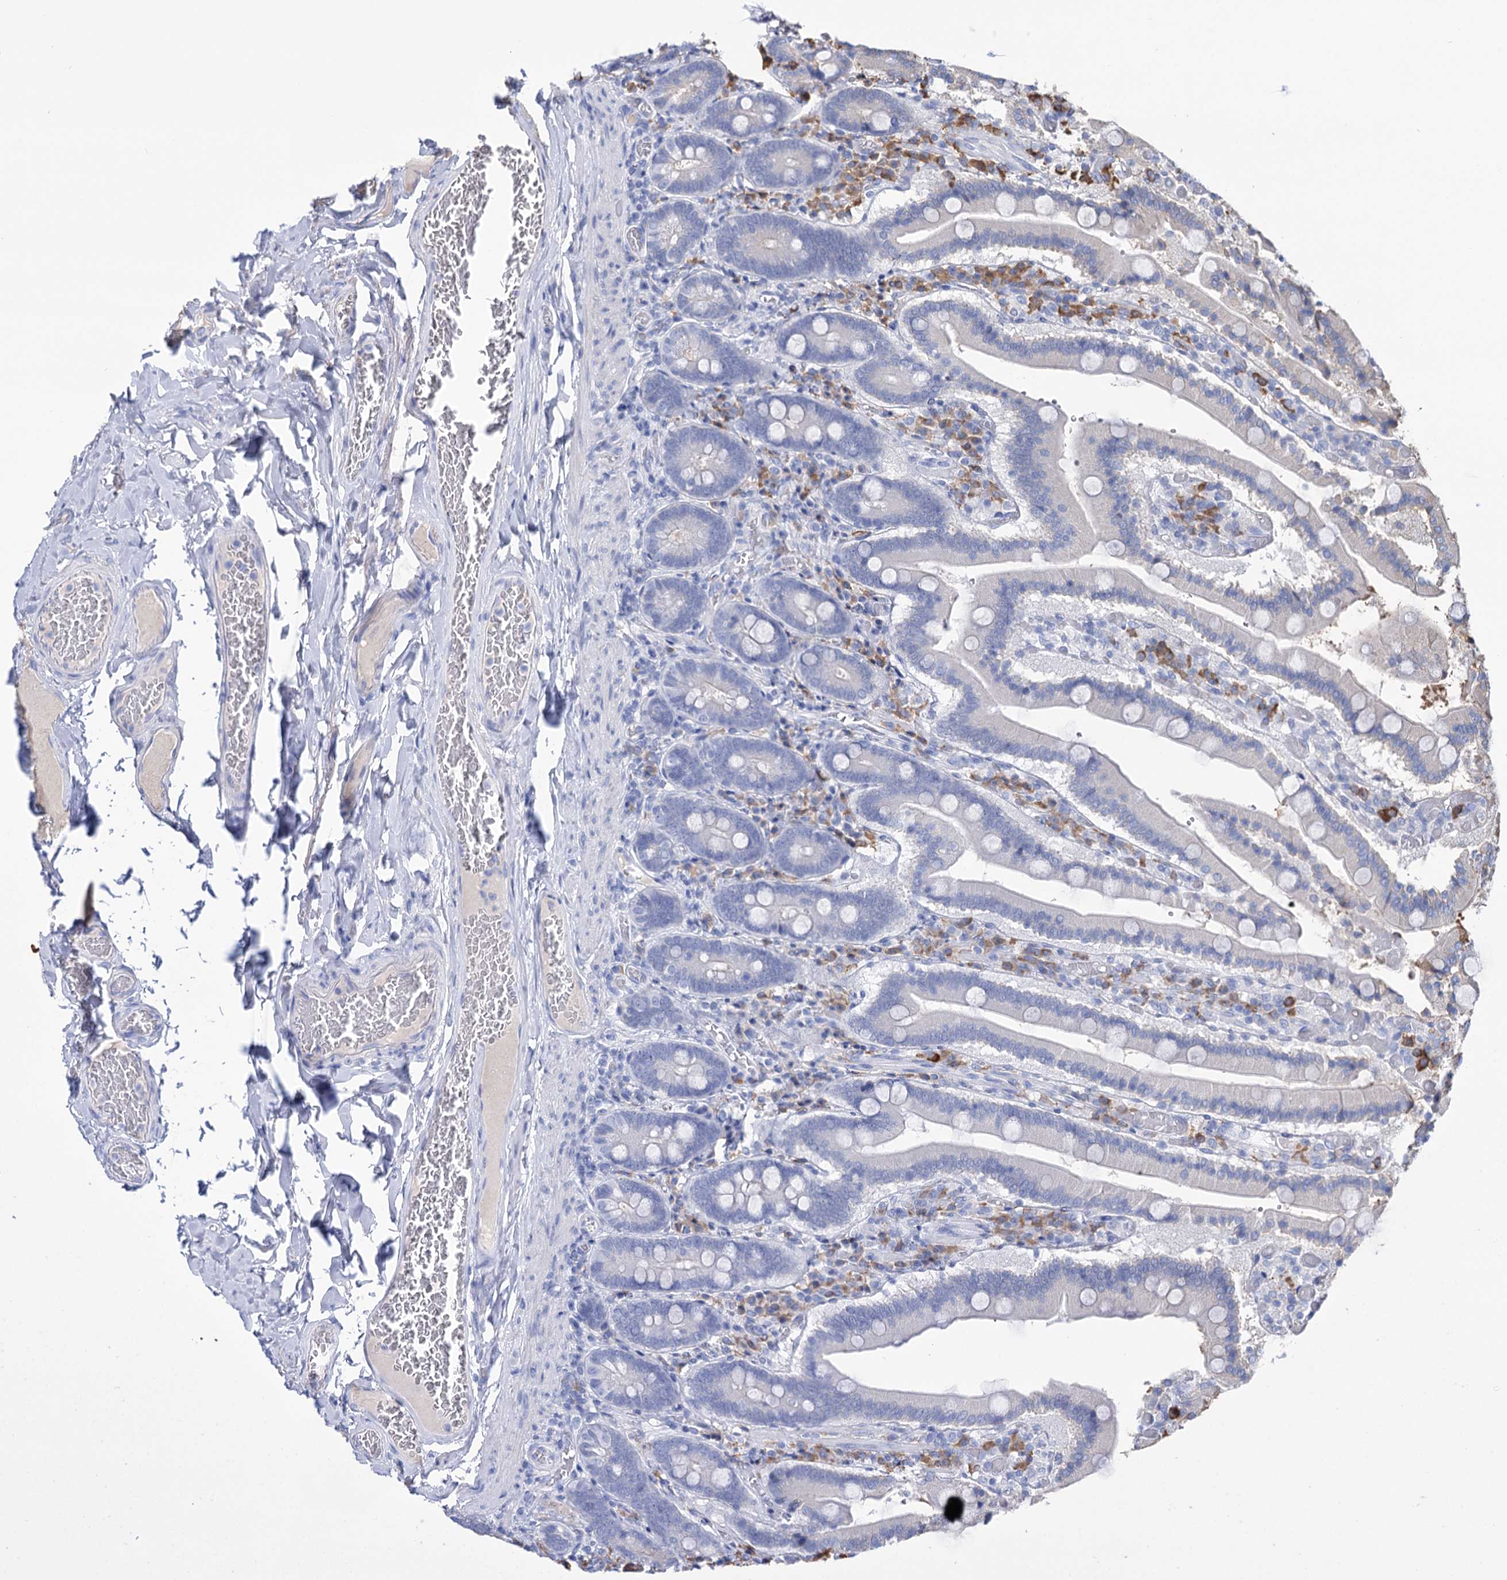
{"staining": {"intensity": "negative", "quantity": "none", "location": "none"}, "tissue": "duodenum", "cell_type": "Glandular cells", "image_type": "normal", "snomed": [{"axis": "morphology", "description": "Normal tissue, NOS"}, {"axis": "topography", "description": "Duodenum"}], "caption": "A high-resolution histopathology image shows immunohistochemistry staining of unremarkable duodenum, which demonstrates no significant expression in glandular cells. Nuclei are stained in blue.", "gene": "FBXW12", "patient": {"sex": "female", "age": 62}}